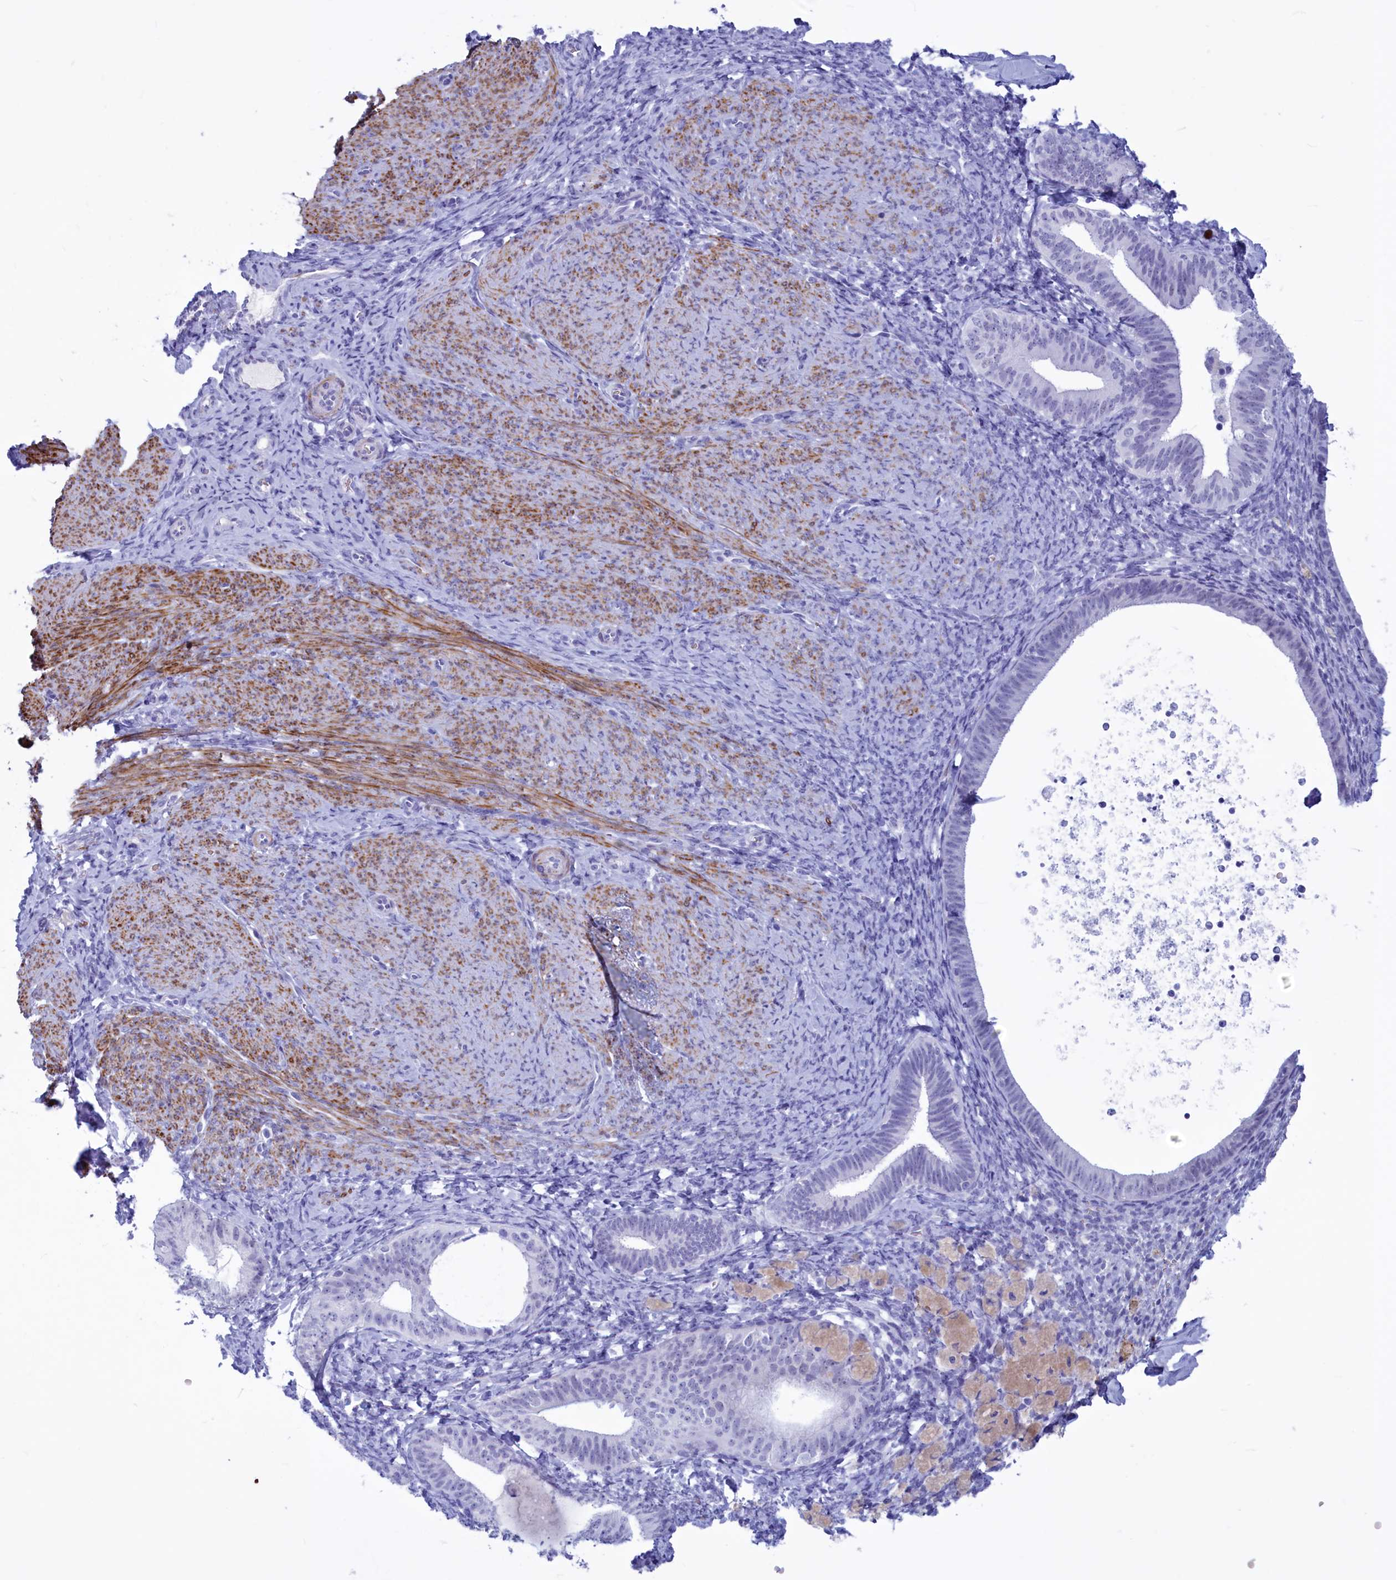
{"staining": {"intensity": "negative", "quantity": "none", "location": "none"}, "tissue": "endometrium", "cell_type": "Cells in endometrial stroma", "image_type": "normal", "snomed": [{"axis": "morphology", "description": "Normal tissue, NOS"}, {"axis": "topography", "description": "Endometrium"}], "caption": "Immunohistochemistry (IHC) of unremarkable human endometrium exhibits no expression in cells in endometrial stroma. (Stains: DAB immunohistochemistry with hematoxylin counter stain, Microscopy: brightfield microscopy at high magnification).", "gene": "GAPDHS", "patient": {"sex": "female", "age": 65}}